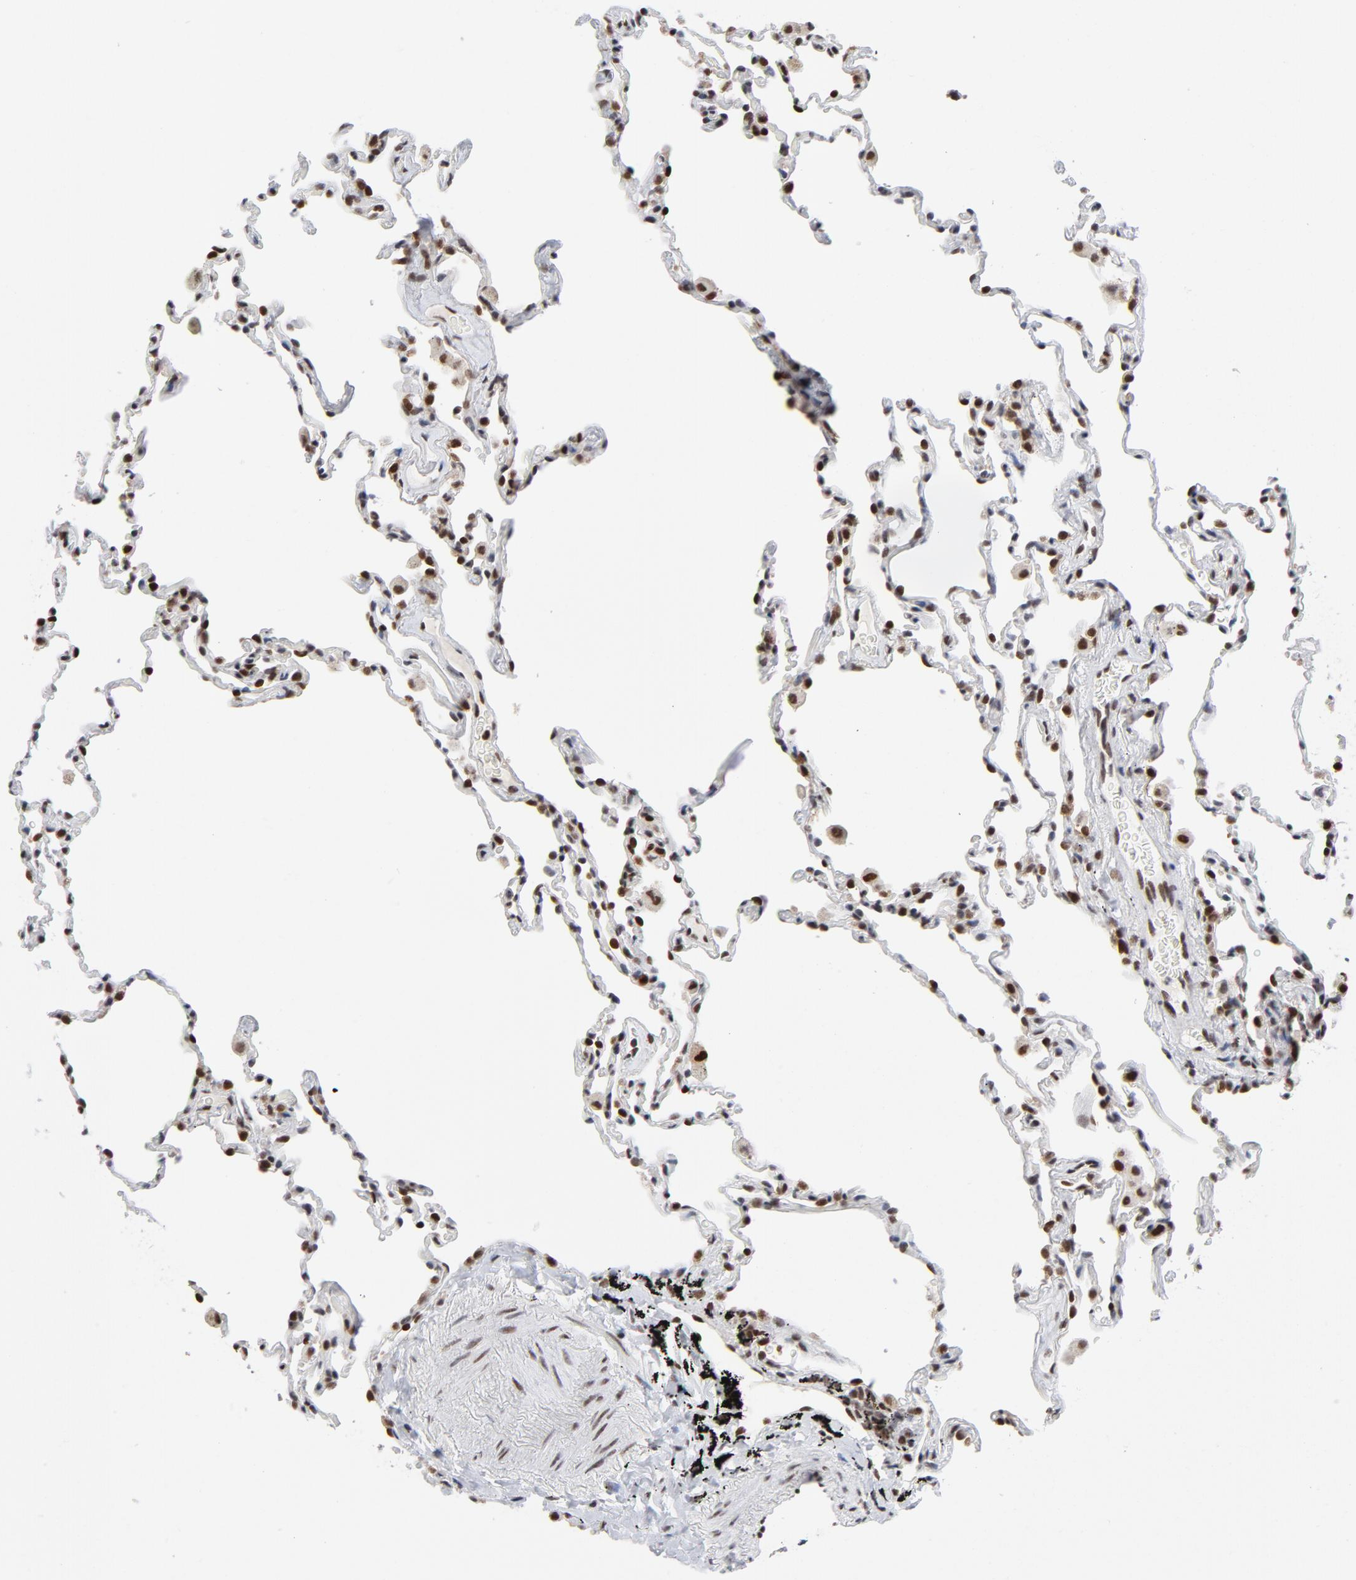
{"staining": {"intensity": "weak", "quantity": ">75%", "location": "nuclear"}, "tissue": "lung", "cell_type": "Alveolar cells", "image_type": "normal", "snomed": [{"axis": "morphology", "description": "Normal tissue, NOS"}, {"axis": "morphology", "description": "Soft tissue tumor metastatic"}, {"axis": "topography", "description": "Lung"}], "caption": "Lung was stained to show a protein in brown. There is low levels of weak nuclear positivity in about >75% of alveolar cells.", "gene": "RFC4", "patient": {"sex": "male", "age": 59}}